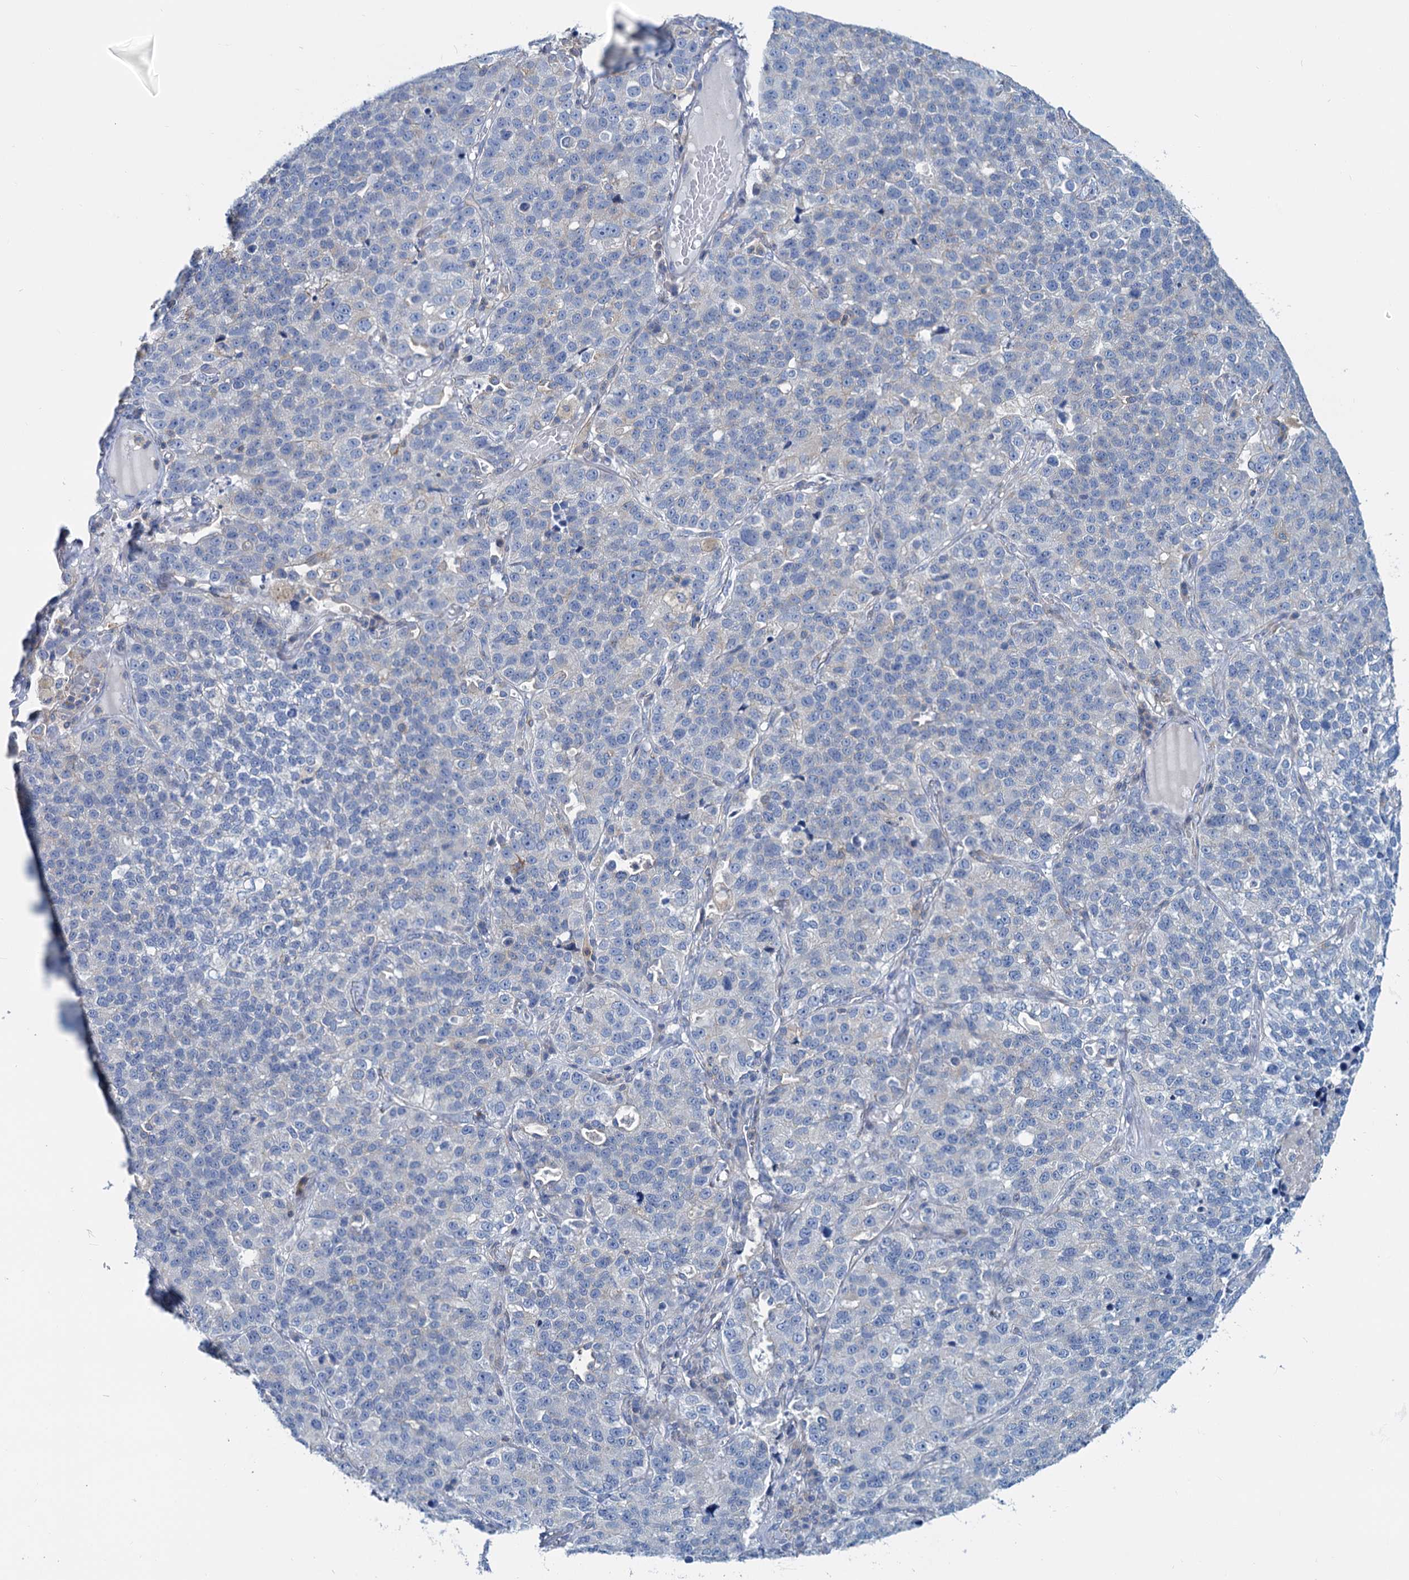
{"staining": {"intensity": "negative", "quantity": "none", "location": "none"}, "tissue": "lung cancer", "cell_type": "Tumor cells", "image_type": "cancer", "snomed": [{"axis": "morphology", "description": "Adenocarcinoma, NOS"}, {"axis": "topography", "description": "Lung"}], "caption": "Human adenocarcinoma (lung) stained for a protein using immunohistochemistry (IHC) reveals no expression in tumor cells.", "gene": "LRCH4", "patient": {"sex": "male", "age": 49}}